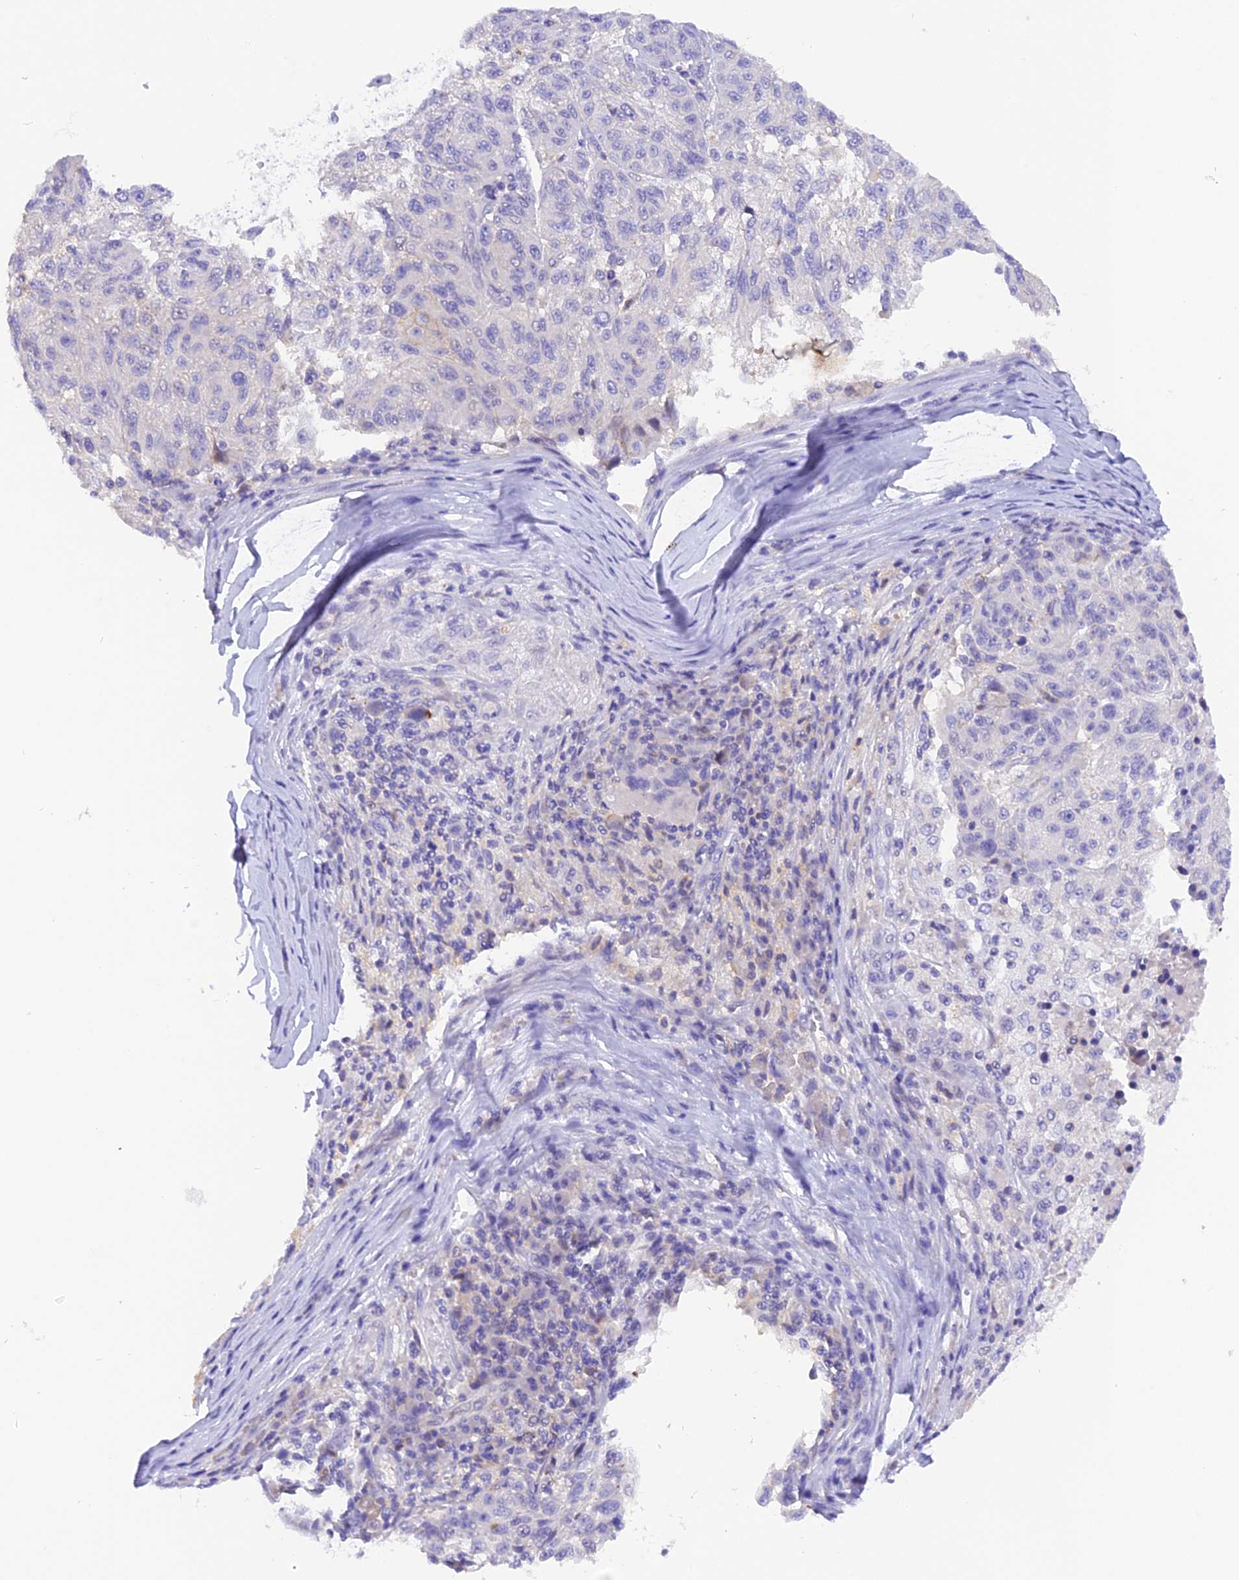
{"staining": {"intensity": "negative", "quantity": "none", "location": "none"}, "tissue": "melanoma", "cell_type": "Tumor cells", "image_type": "cancer", "snomed": [{"axis": "morphology", "description": "Malignant melanoma, NOS"}, {"axis": "topography", "description": "Skin"}], "caption": "Tumor cells show no significant protein staining in melanoma.", "gene": "COL6A5", "patient": {"sex": "male", "age": 53}}